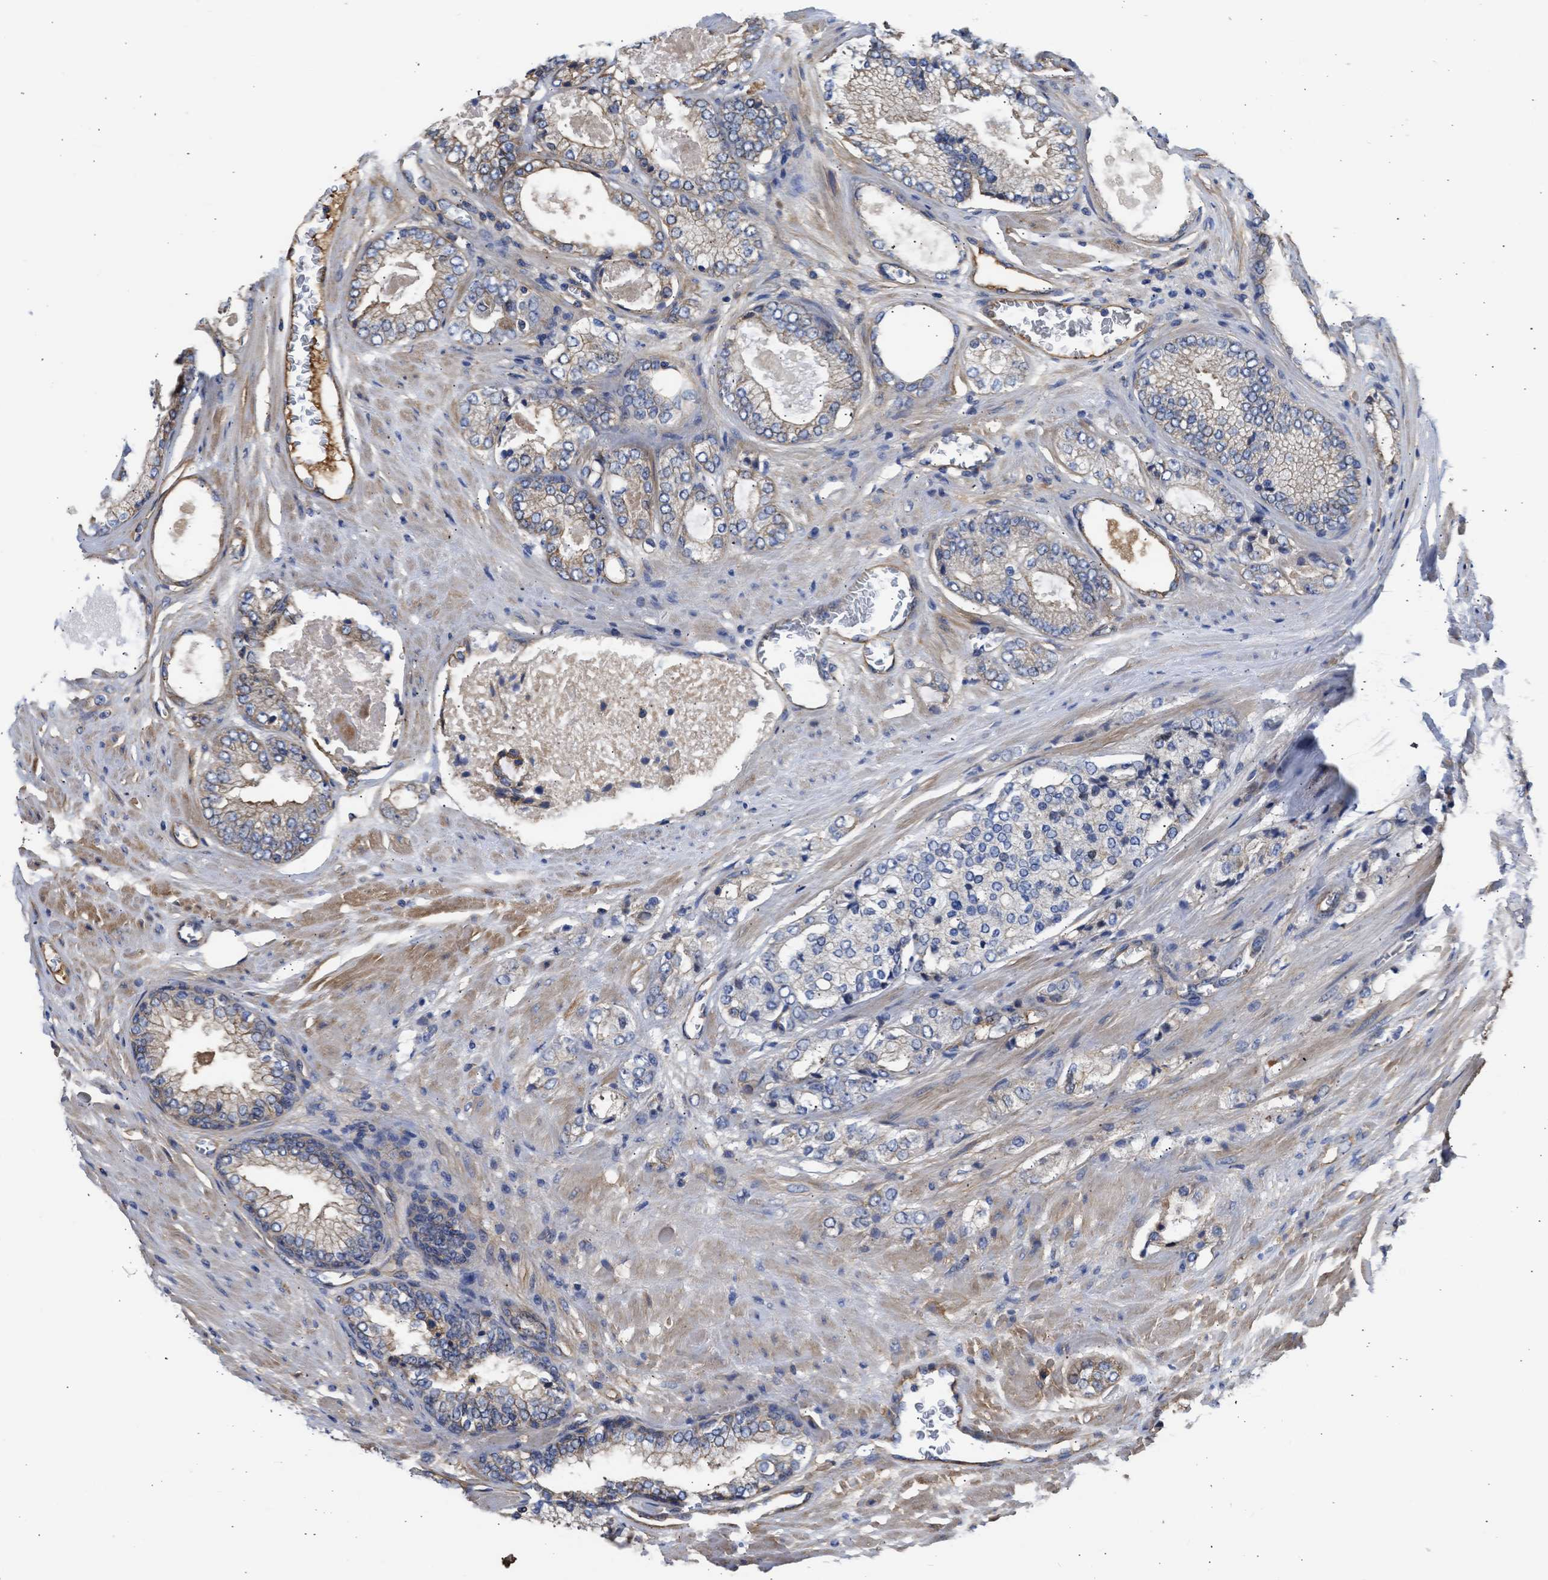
{"staining": {"intensity": "weak", "quantity": "<25%", "location": "cytoplasmic/membranous"}, "tissue": "prostate cancer", "cell_type": "Tumor cells", "image_type": "cancer", "snomed": [{"axis": "morphology", "description": "Adenocarcinoma, High grade"}, {"axis": "topography", "description": "Prostate"}], "caption": "Protein analysis of high-grade adenocarcinoma (prostate) reveals no significant expression in tumor cells.", "gene": "MAS1L", "patient": {"sex": "male", "age": 65}}